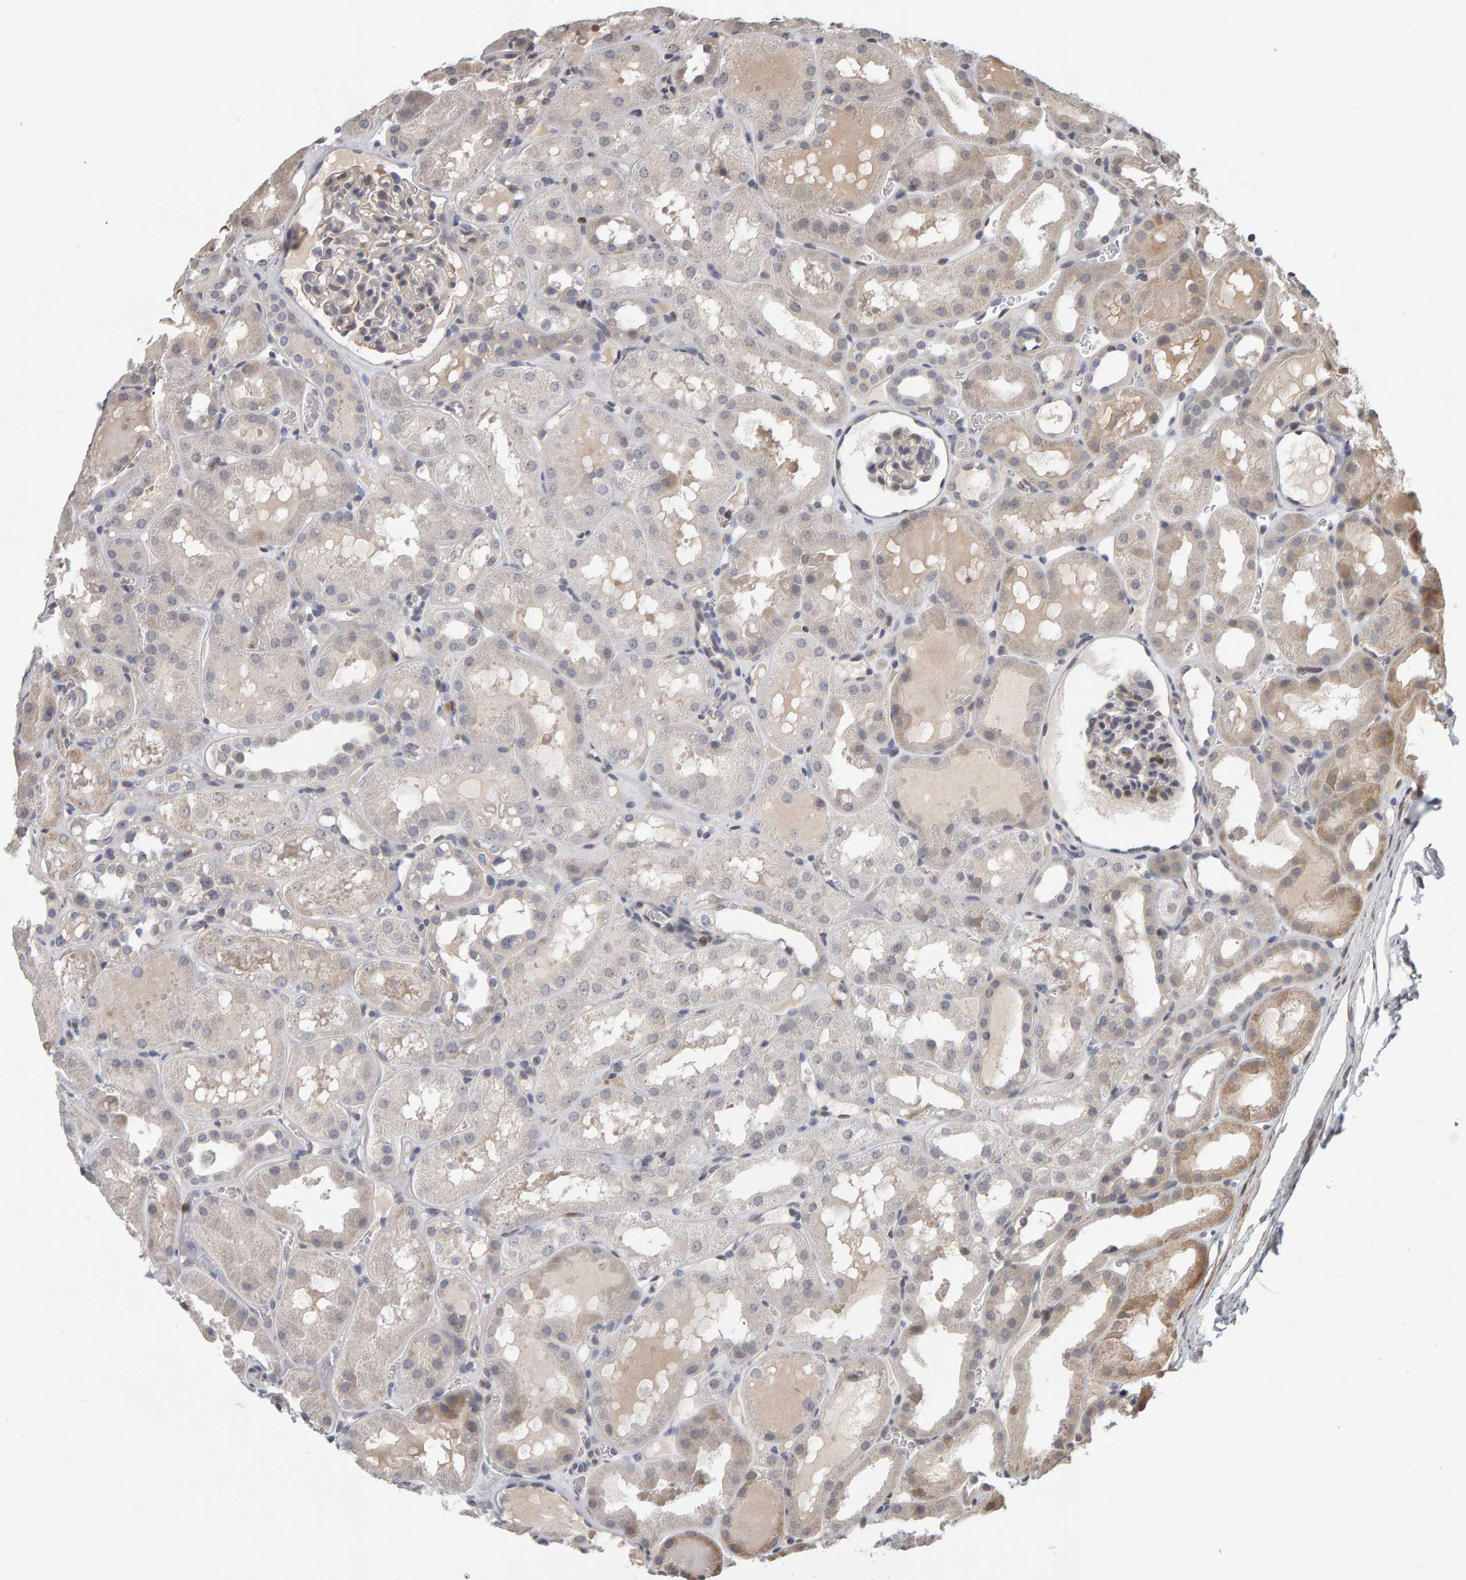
{"staining": {"intensity": "negative", "quantity": "none", "location": "none"}, "tissue": "kidney", "cell_type": "Cells in glomeruli", "image_type": "normal", "snomed": [{"axis": "morphology", "description": "Normal tissue, NOS"}, {"axis": "topography", "description": "Kidney"}, {"axis": "topography", "description": "Urinary bladder"}], "caption": "Micrograph shows no significant protein expression in cells in glomeruli of unremarkable kidney. (DAB (3,3'-diaminobenzidine) IHC, high magnification).", "gene": "TEFM", "patient": {"sex": "male", "age": 16}}